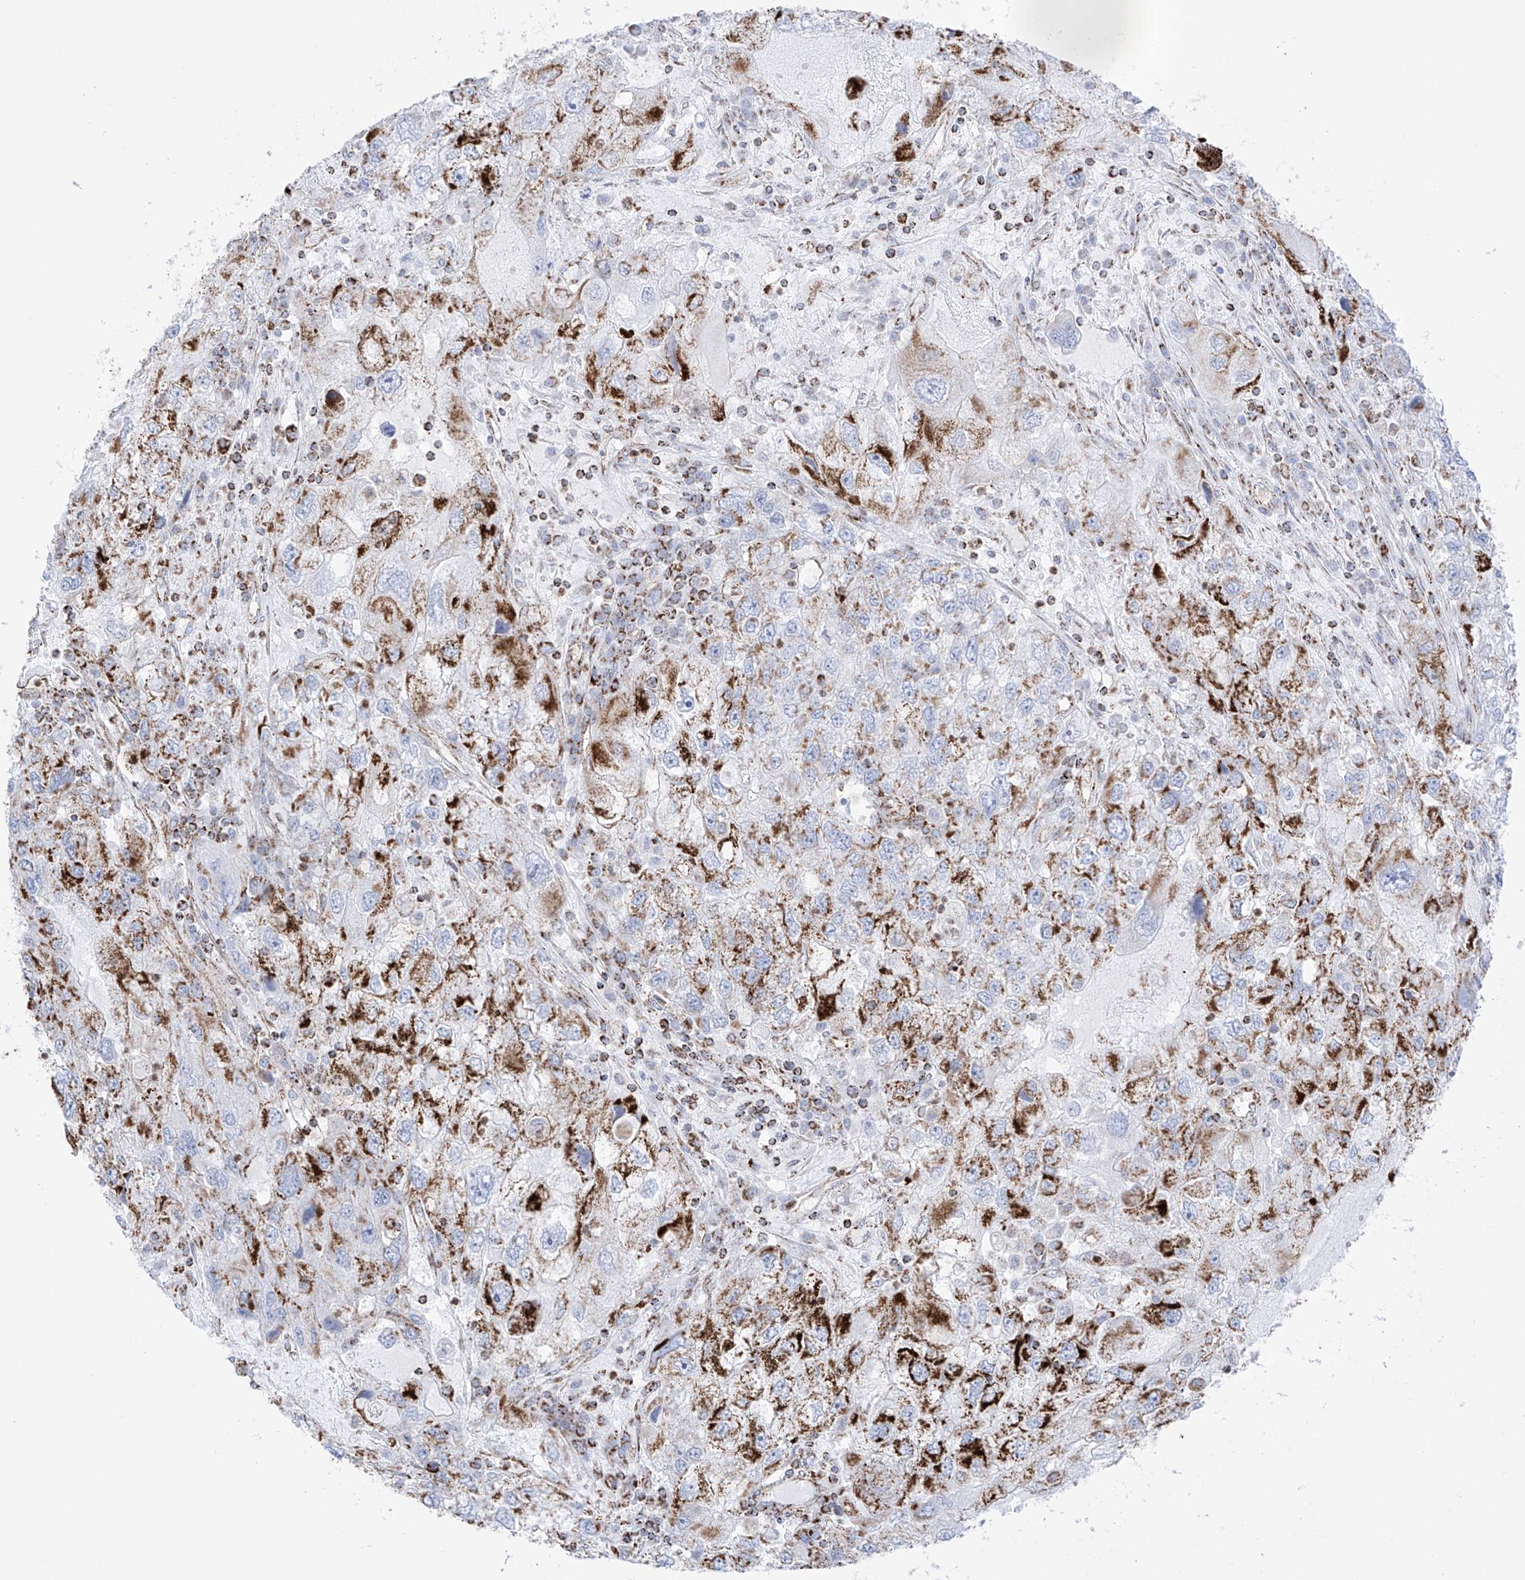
{"staining": {"intensity": "strong", "quantity": "25%-75%", "location": "cytoplasmic/membranous"}, "tissue": "endometrial cancer", "cell_type": "Tumor cells", "image_type": "cancer", "snomed": [{"axis": "morphology", "description": "Adenocarcinoma, NOS"}, {"axis": "topography", "description": "Endometrium"}], "caption": "Immunohistochemistry of human endometrial cancer shows high levels of strong cytoplasmic/membranous expression in about 25%-75% of tumor cells.", "gene": "XKR3", "patient": {"sex": "female", "age": 49}}